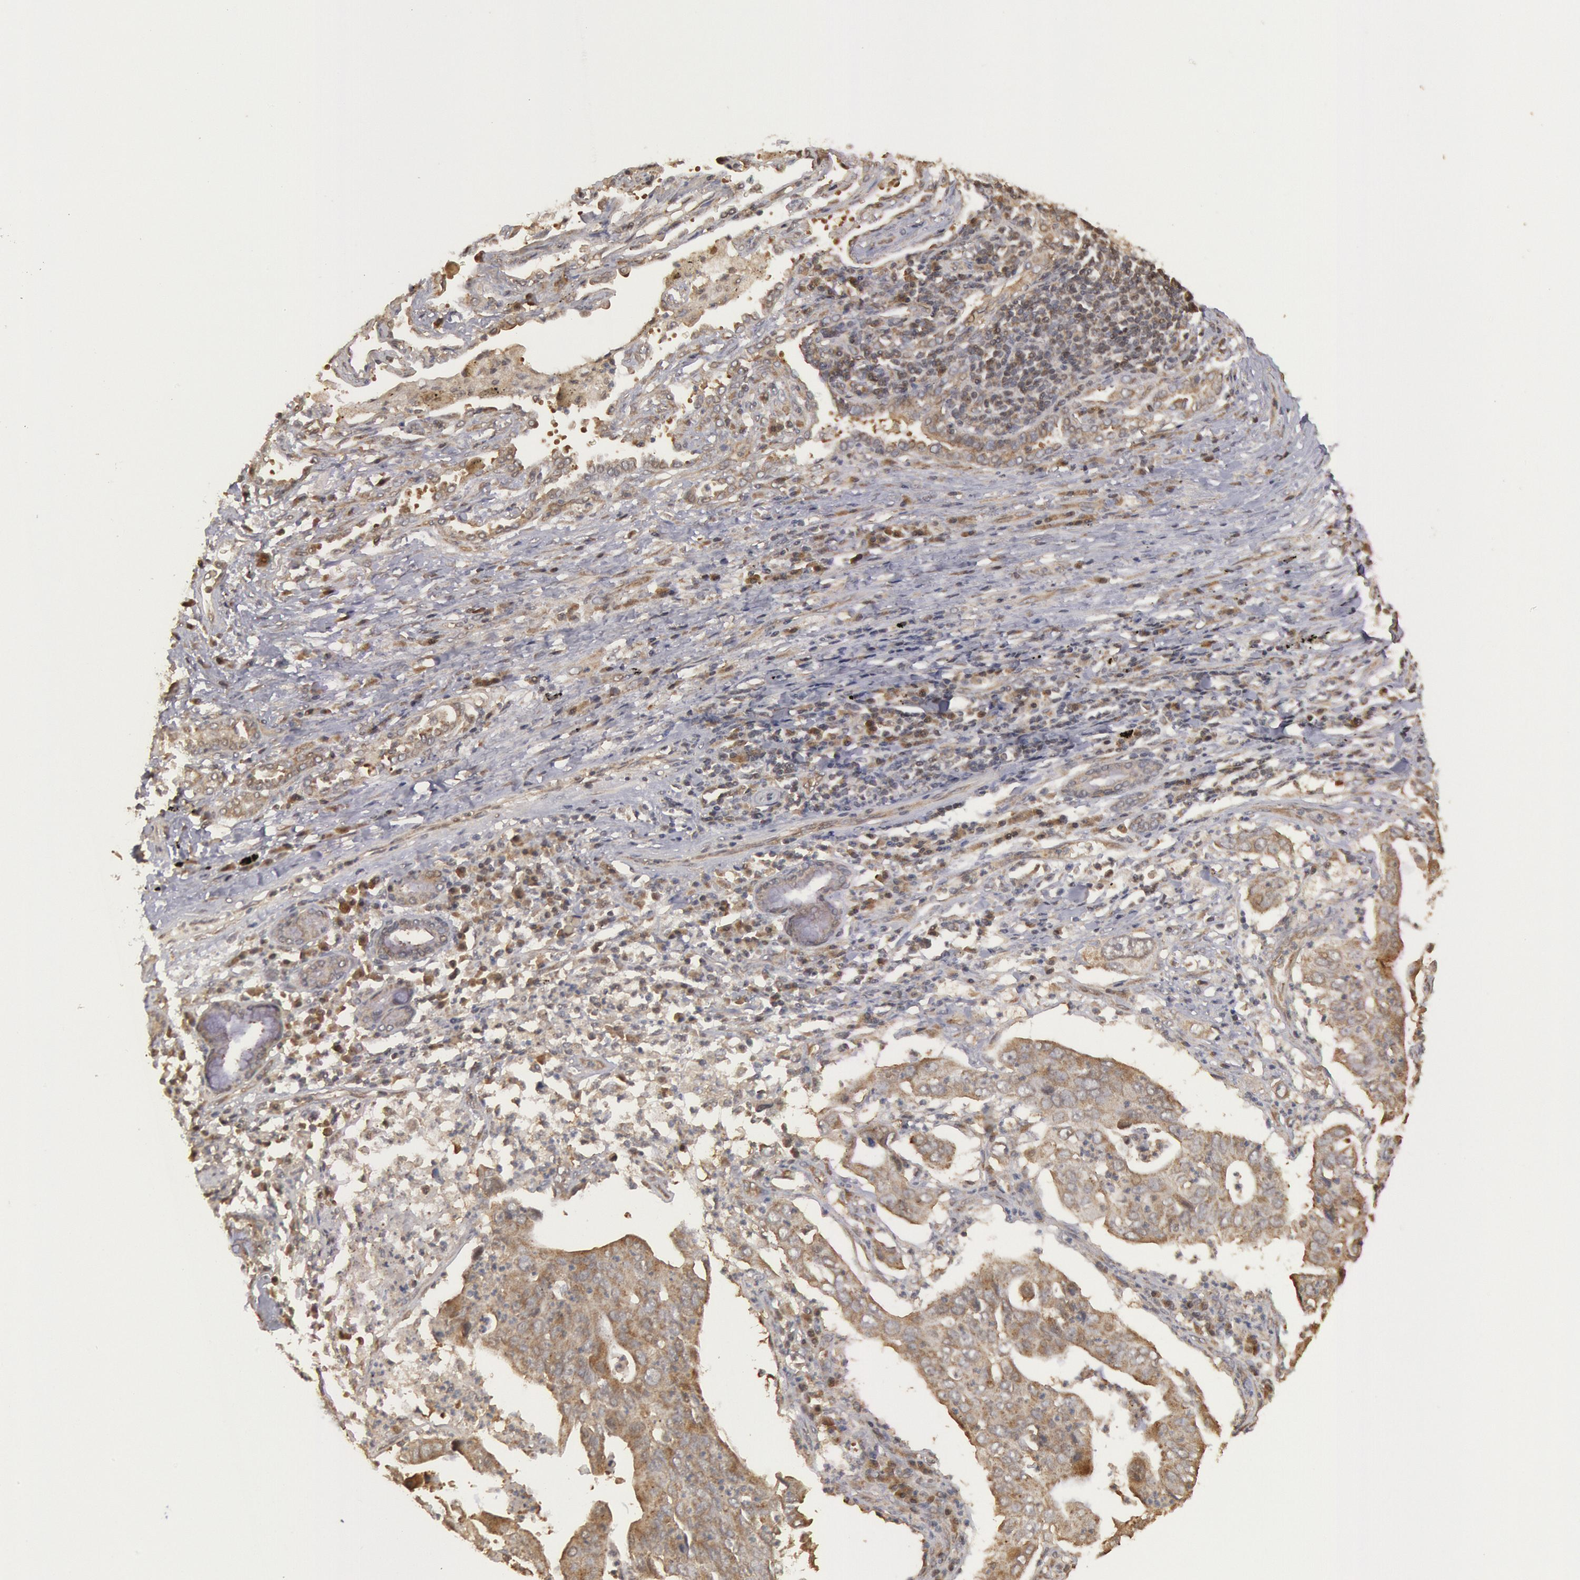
{"staining": {"intensity": "moderate", "quantity": ">75%", "location": "cytoplasmic/membranous"}, "tissue": "lung cancer", "cell_type": "Tumor cells", "image_type": "cancer", "snomed": [{"axis": "morphology", "description": "Adenocarcinoma, NOS"}, {"axis": "topography", "description": "Lung"}], "caption": "High-magnification brightfield microscopy of lung adenocarcinoma stained with DAB (3,3'-diaminobenzidine) (brown) and counterstained with hematoxylin (blue). tumor cells exhibit moderate cytoplasmic/membranous expression is seen in approximately>75% of cells.", "gene": "USP14", "patient": {"sex": "male", "age": 48}}